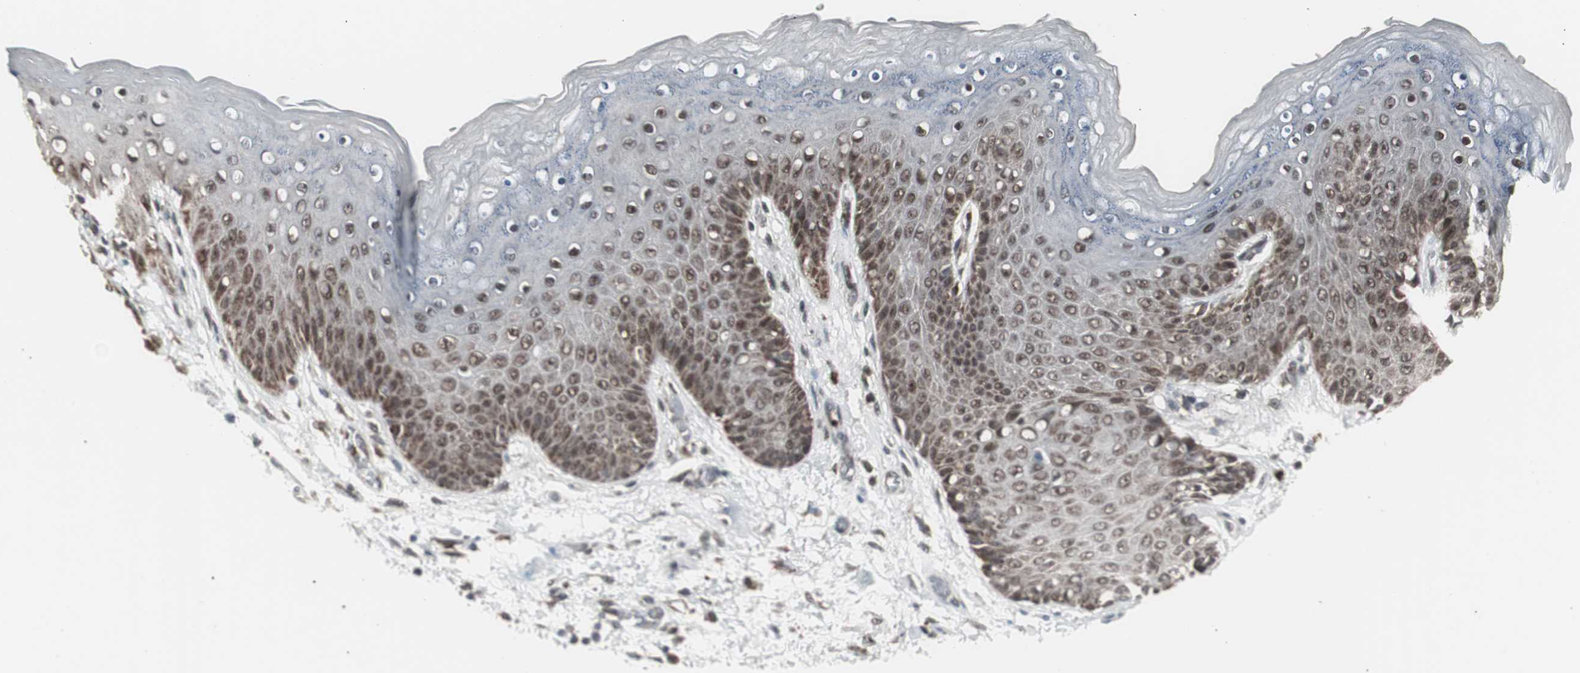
{"staining": {"intensity": "strong", "quantity": ">75%", "location": "nuclear"}, "tissue": "skin", "cell_type": "Epidermal cells", "image_type": "normal", "snomed": [{"axis": "morphology", "description": "Normal tissue, NOS"}, {"axis": "topography", "description": "Anal"}], "caption": "A micrograph of skin stained for a protein reveals strong nuclear brown staining in epidermal cells. (Brightfield microscopy of DAB IHC at high magnification).", "gene": "RXRA", "patient": {"sex": "female", "age": 46}}